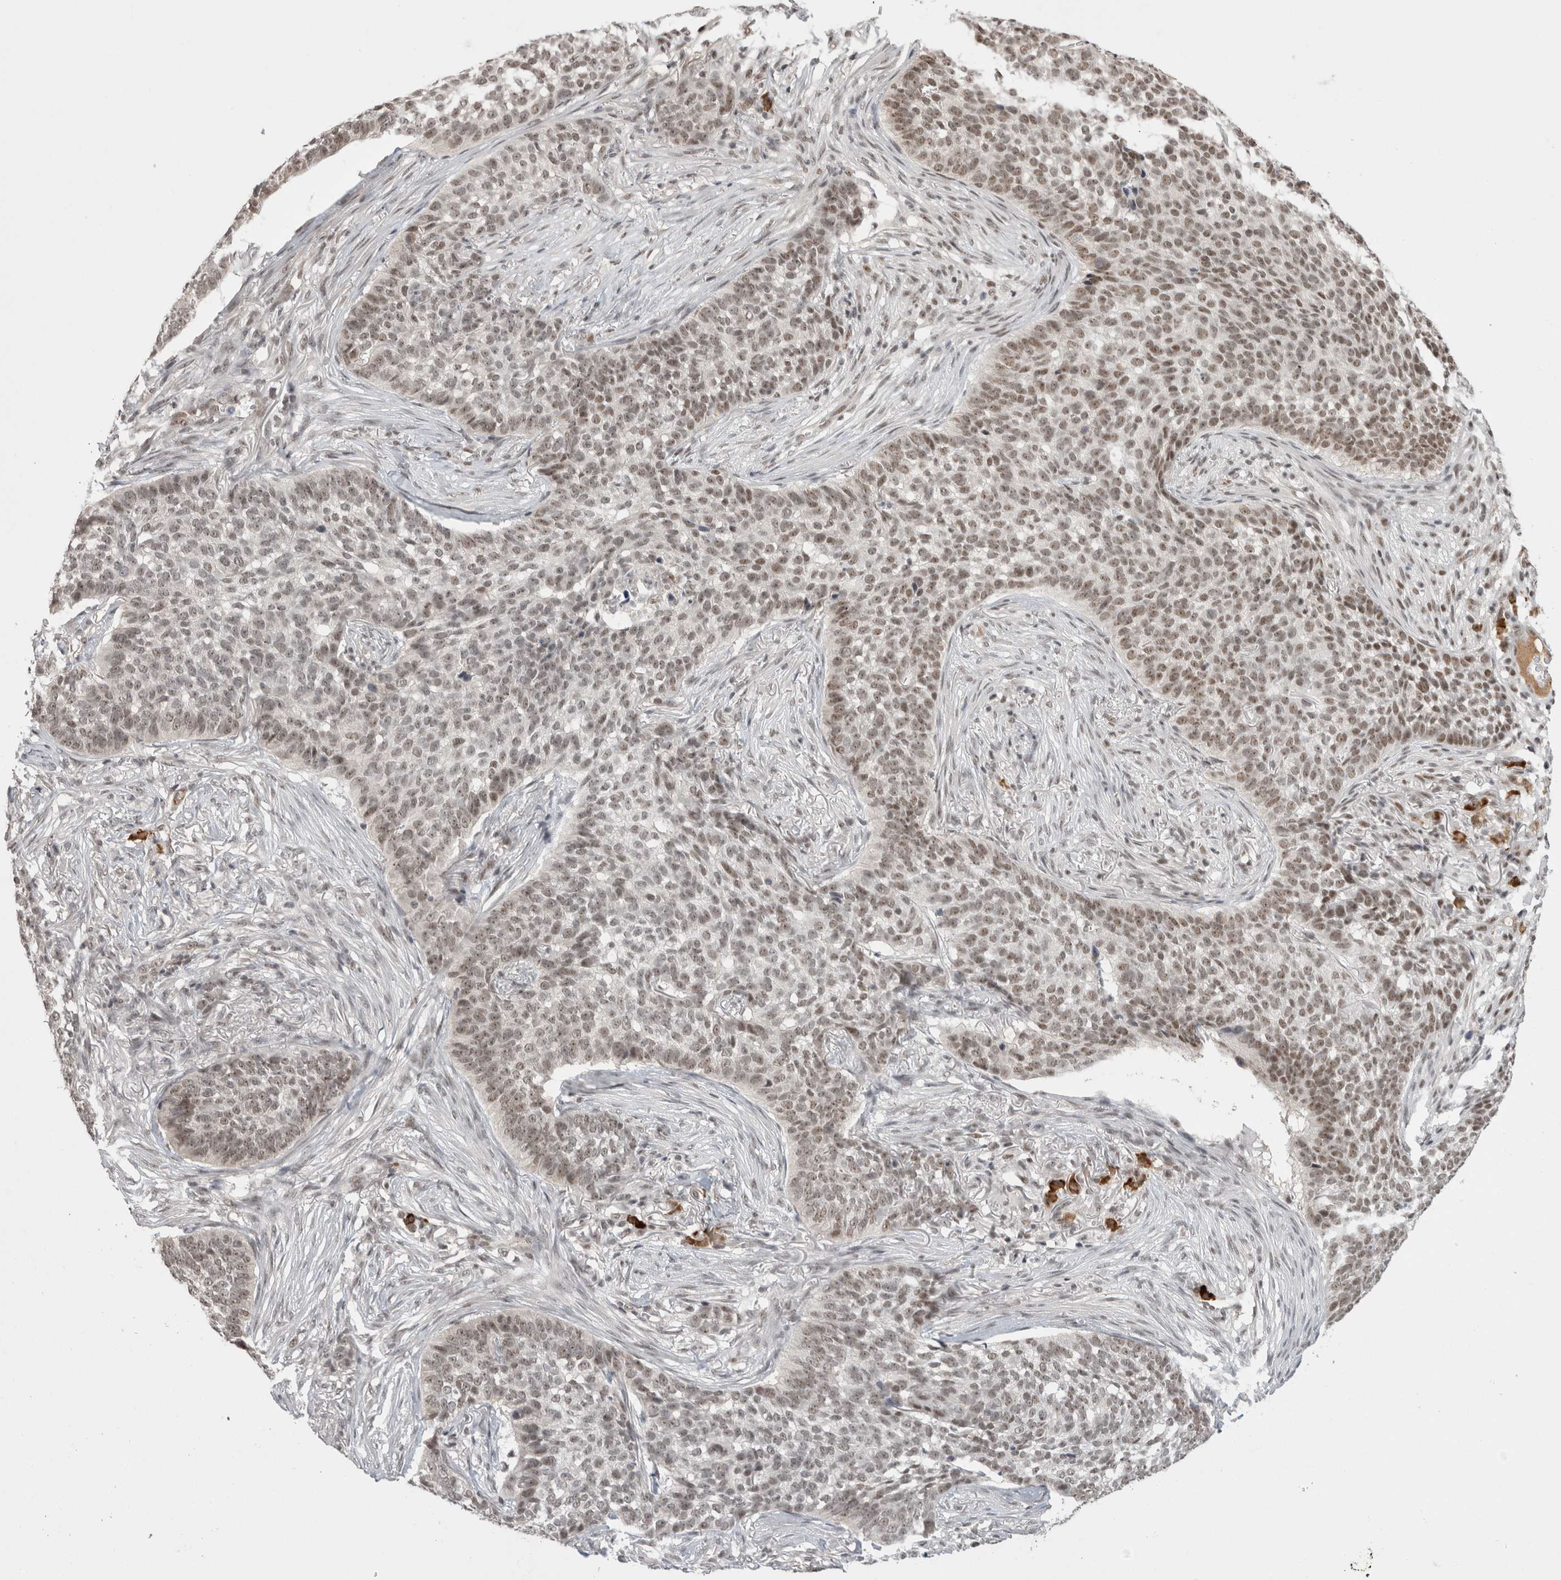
{"staining": {"intensity": "moderate", "quantity": "25%-75%", "location": "nuclear"}, "tissue": "skin cancer", "cell_type": "Tumor cells", "image_type": "cancer", "snomed": [{"axis": "morphology", "description": "Basal cell carcinoma"}, {"axis": "topography", "description": "Skin"}], "caption": "IHC (DAB (3,3'-diaminobenzidine)) staining of human skin basal cell carcinoma demonstrates moderate nuclear protein staining in about 25%-75% of tumor cells. (Brightfield microscopy of DAB IHC at high magnification).", "gene": "ZNF24", "patient": {"sex": "male", "age": 85}}